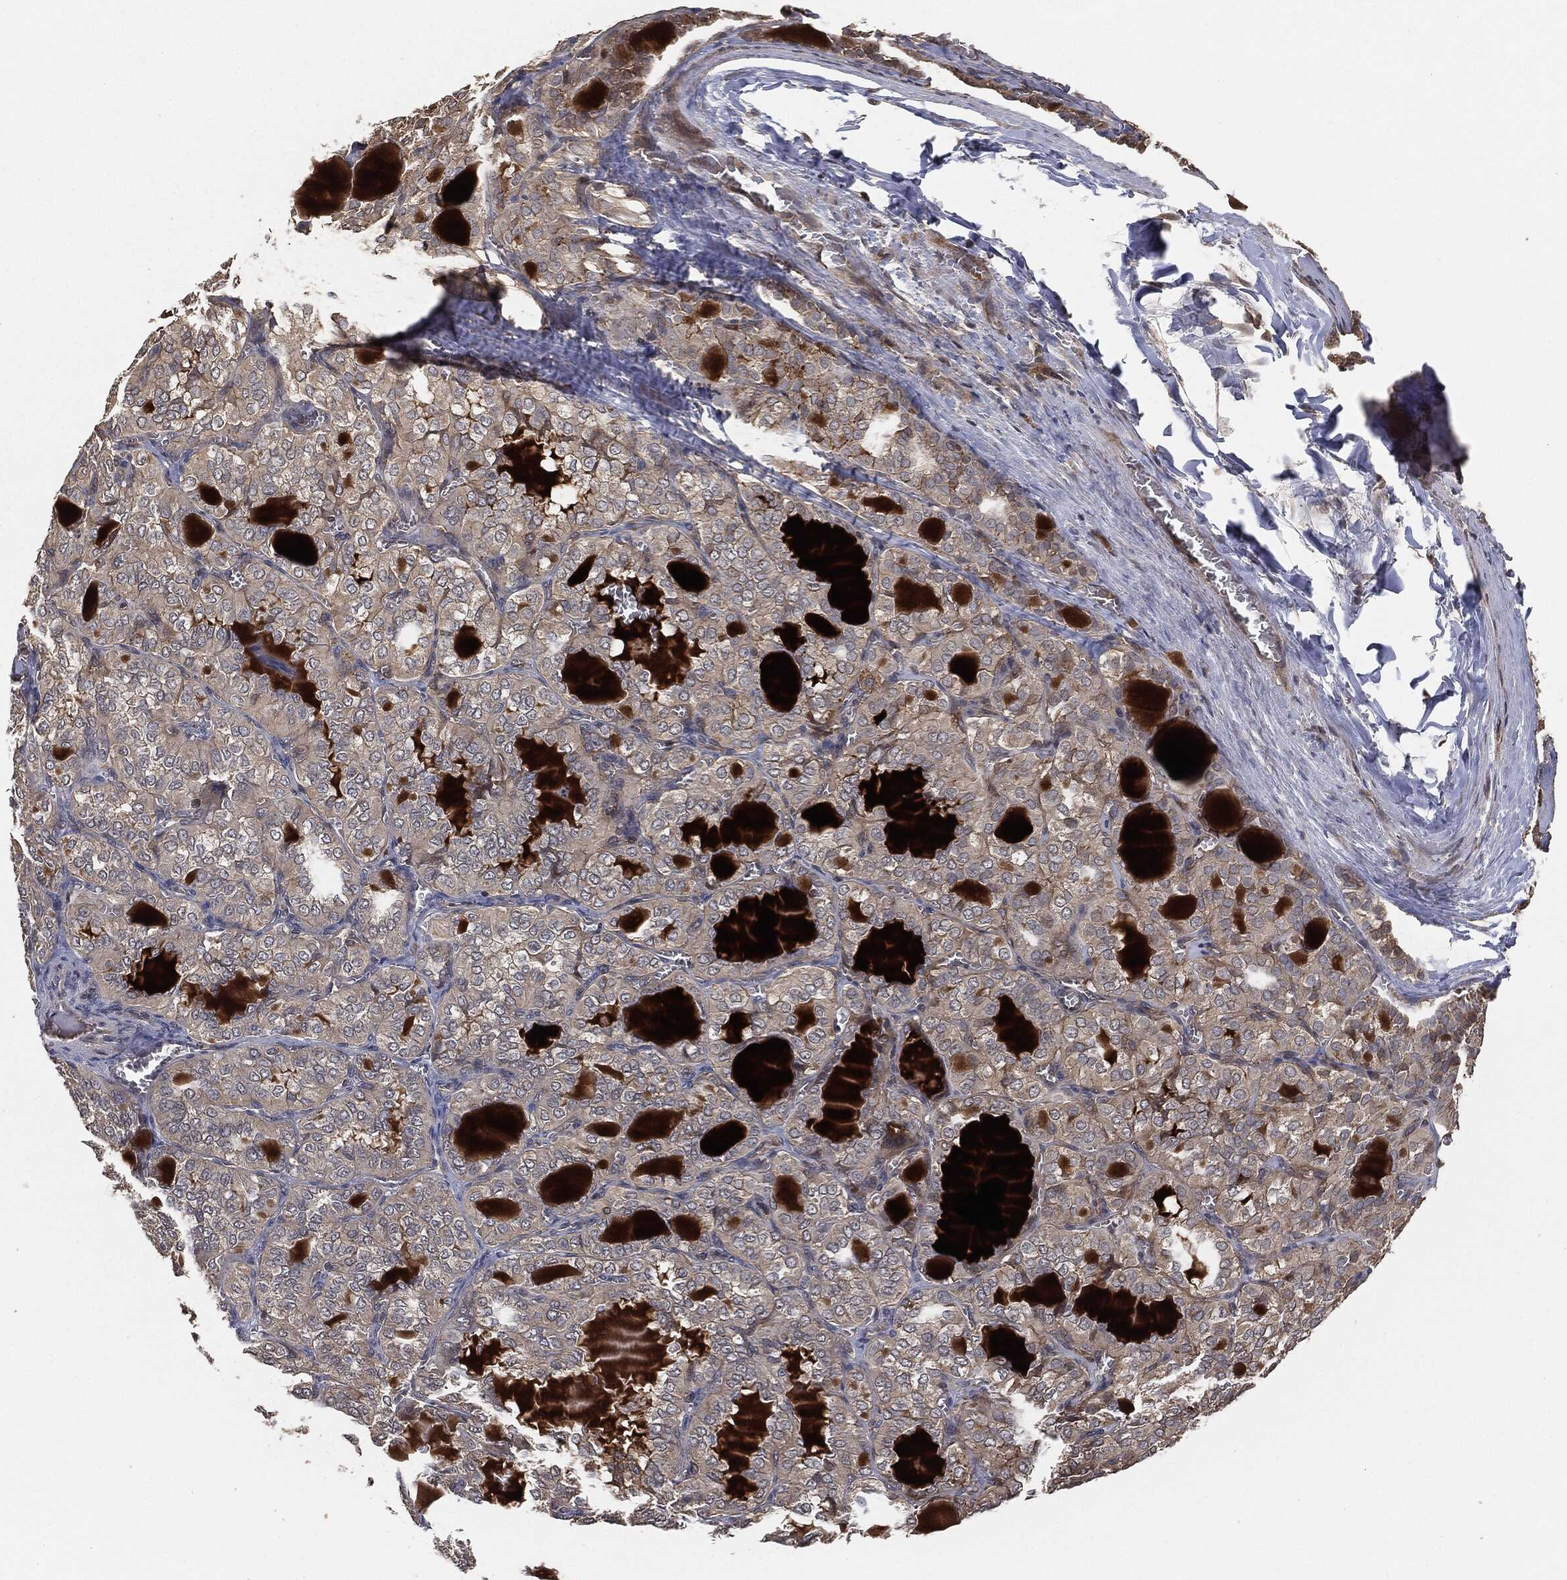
{"staining": {"intensity": "negative", "quantity": "none", "location": "none"}, "tissue": "thyroid cancer", "cell_type": "Tumor cells", "image_type": "cancer", "snomed": [{"axis": "morphology", "description": "Papillary adenocarcinoma, NOS"}, {"axis": "topography", "description": "Thyroid gland"}], "caption": "IHC histopathology image of thyroid cancer stained for a protein (brown), which exhibits no positivity in tumor cells.", "gene": "ERBIN", "patient": {"sex": "female", "age": 41}}